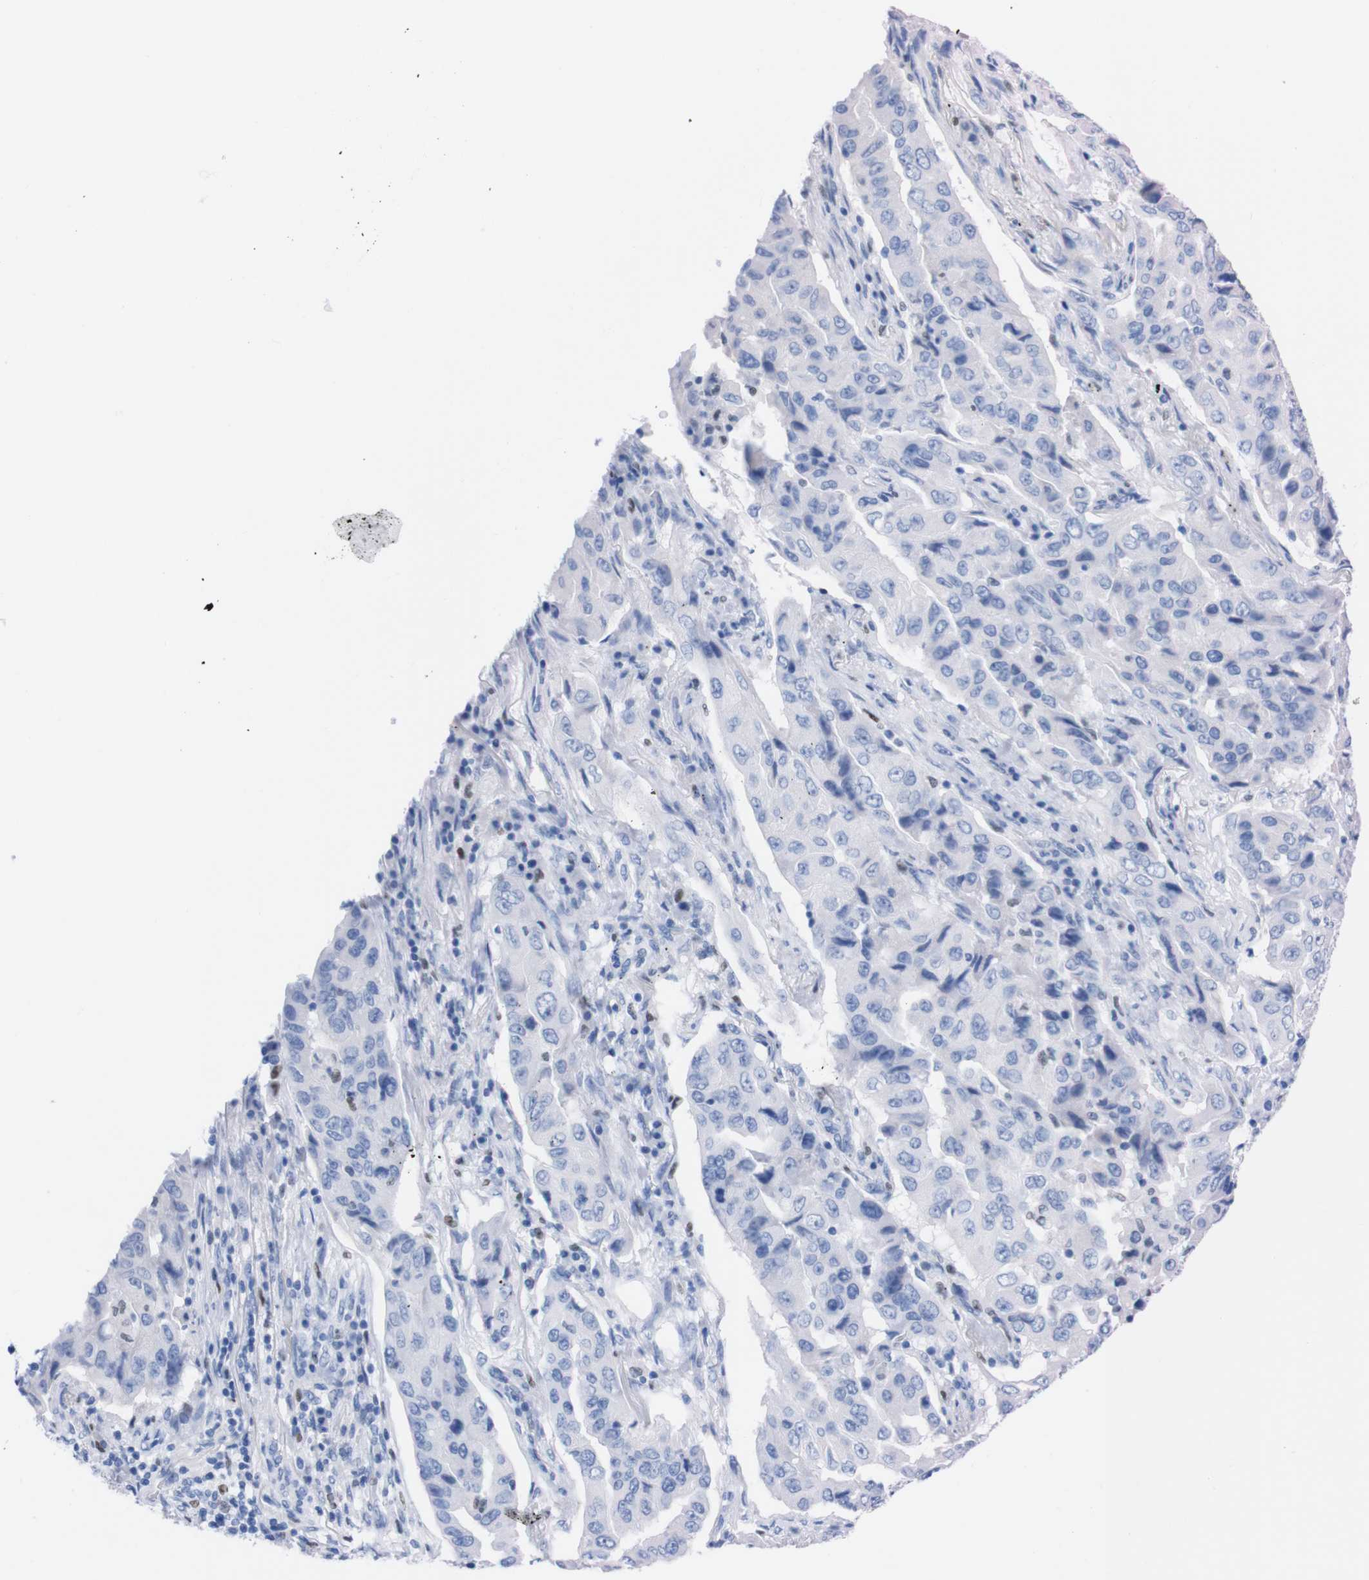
{"staining": {"intensity": "negative", "quantity": "none", "location": "none"}, "tissue": "lung cancer", "cell_type": "Tumor cells", "image_type": "cancer", "snomed": [{"axis": "morphology", "description": "Adenocarcinoma, NOS"}, {"axis": "topography", "description": "Lung"}], "caption": "This micrograph is of adenocarcinoma (lung) stained with immunohistochemistry to label a protein in brown with the nuclei are counter-stained blue. There is no expression in tumor cells.", "gene": "P2RY12", "patient": {"sex": "female", "age": 65}}